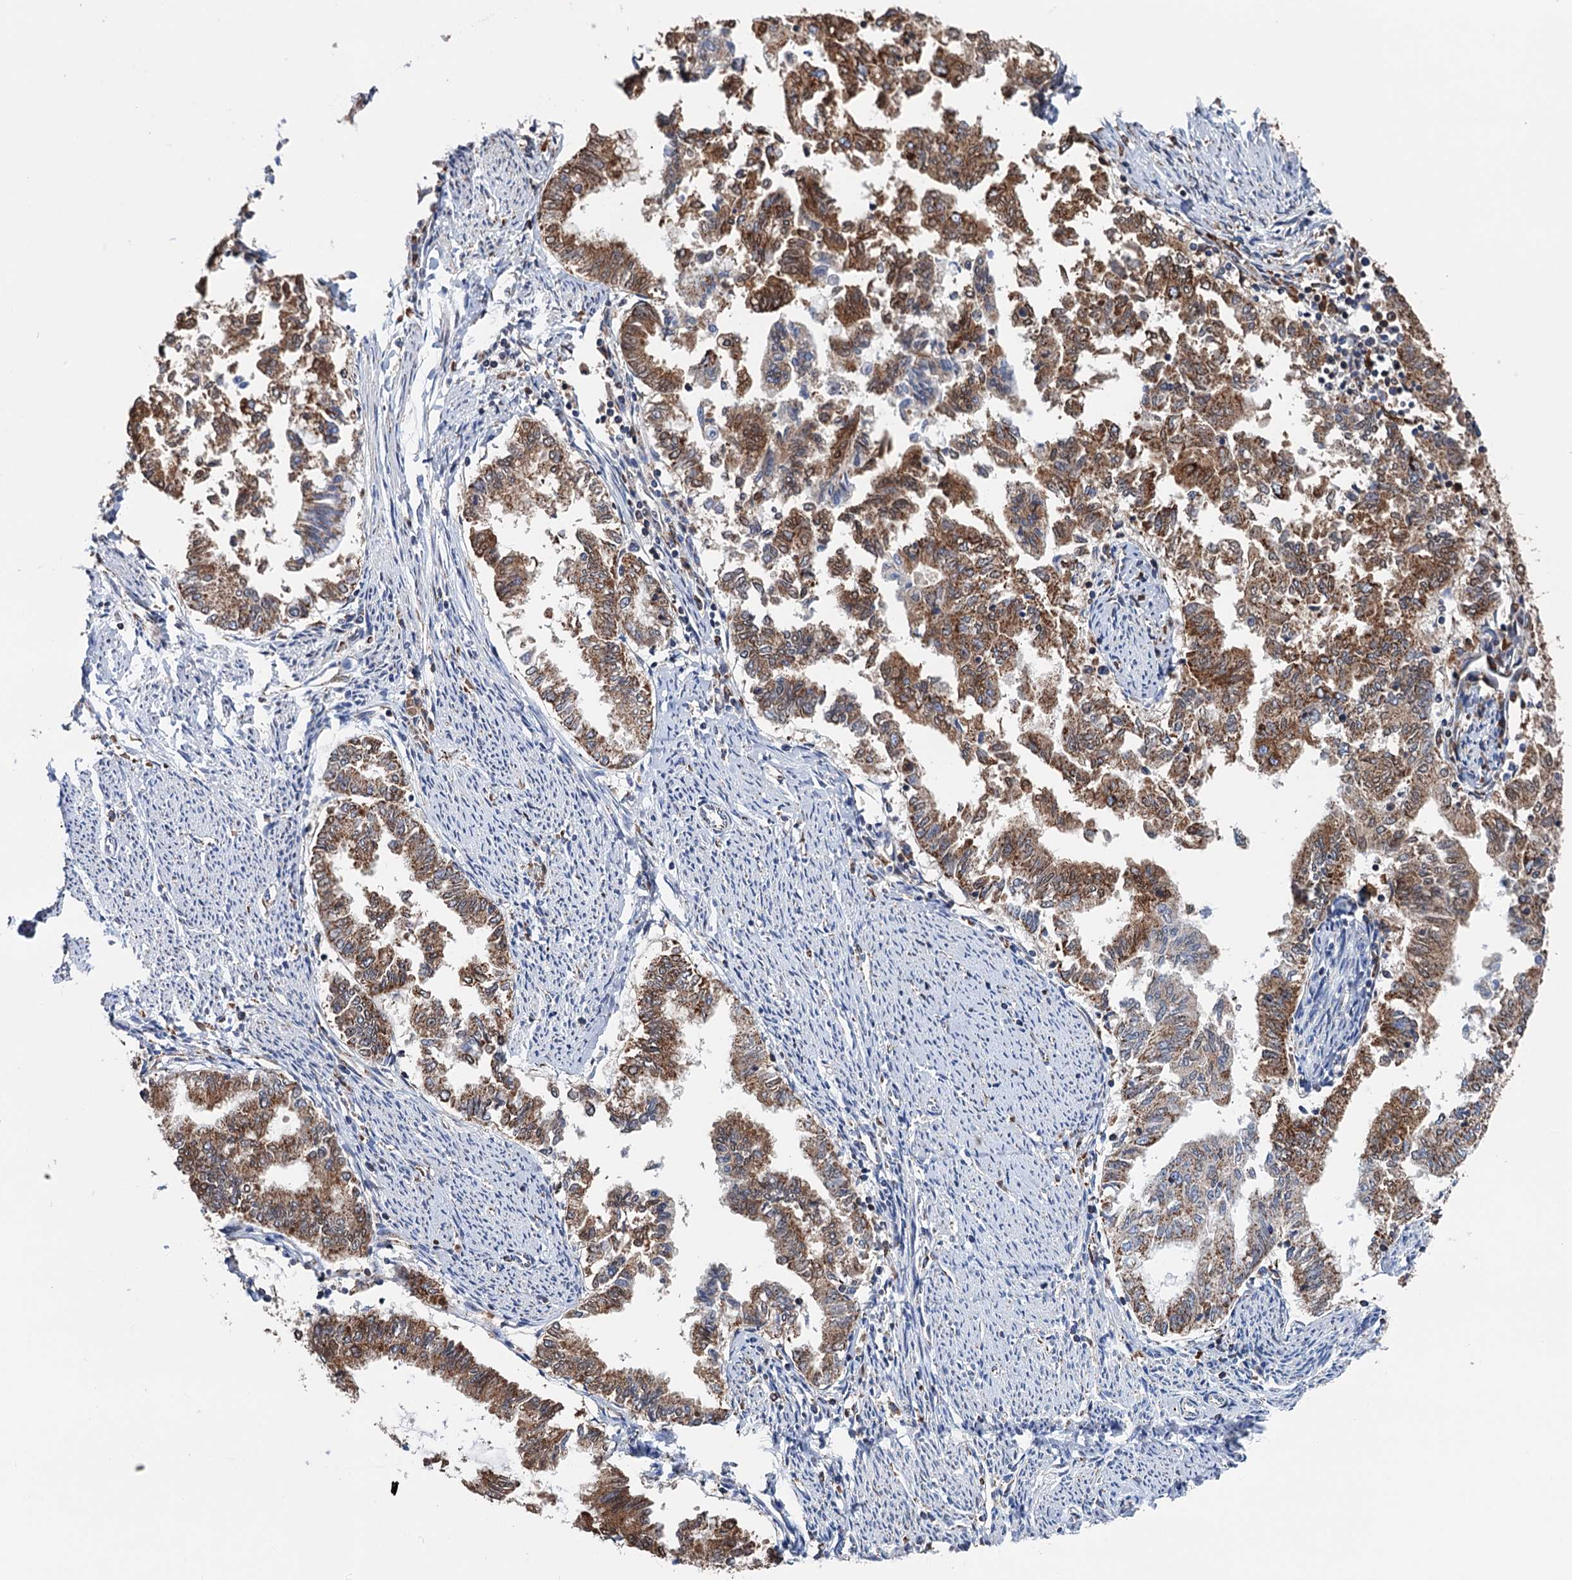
{"staining": {"intensity": "moderate", "quantity": ">75%", "location": "cytoplasmic/membranous"}, "tissue": "endometrial cancer", "cell_type": "Tumor cells", "image_type": "cancer", "snomed": [{"axis": "morphology", "description": "Adenocarcinoma, NOS"}, {"axis": "topography", "description": "Endometrium"}], "caption": "Immunohistochemistry (IHC) (DAB (3,3'-diaminobenzidine)) staining of endometrial adenocarcinoma reveals moderate cytoplasmic/membranous protein staining in approximately >75% of tumor cells. The staining is performed using DAB (3,3'-diaminobenzidine) brown chromogen to label protein expression. The nuclei are counter-stained blue using hematoxylin.", "gene": "IVD", "patient": {"sex": "female", "age": 79}}